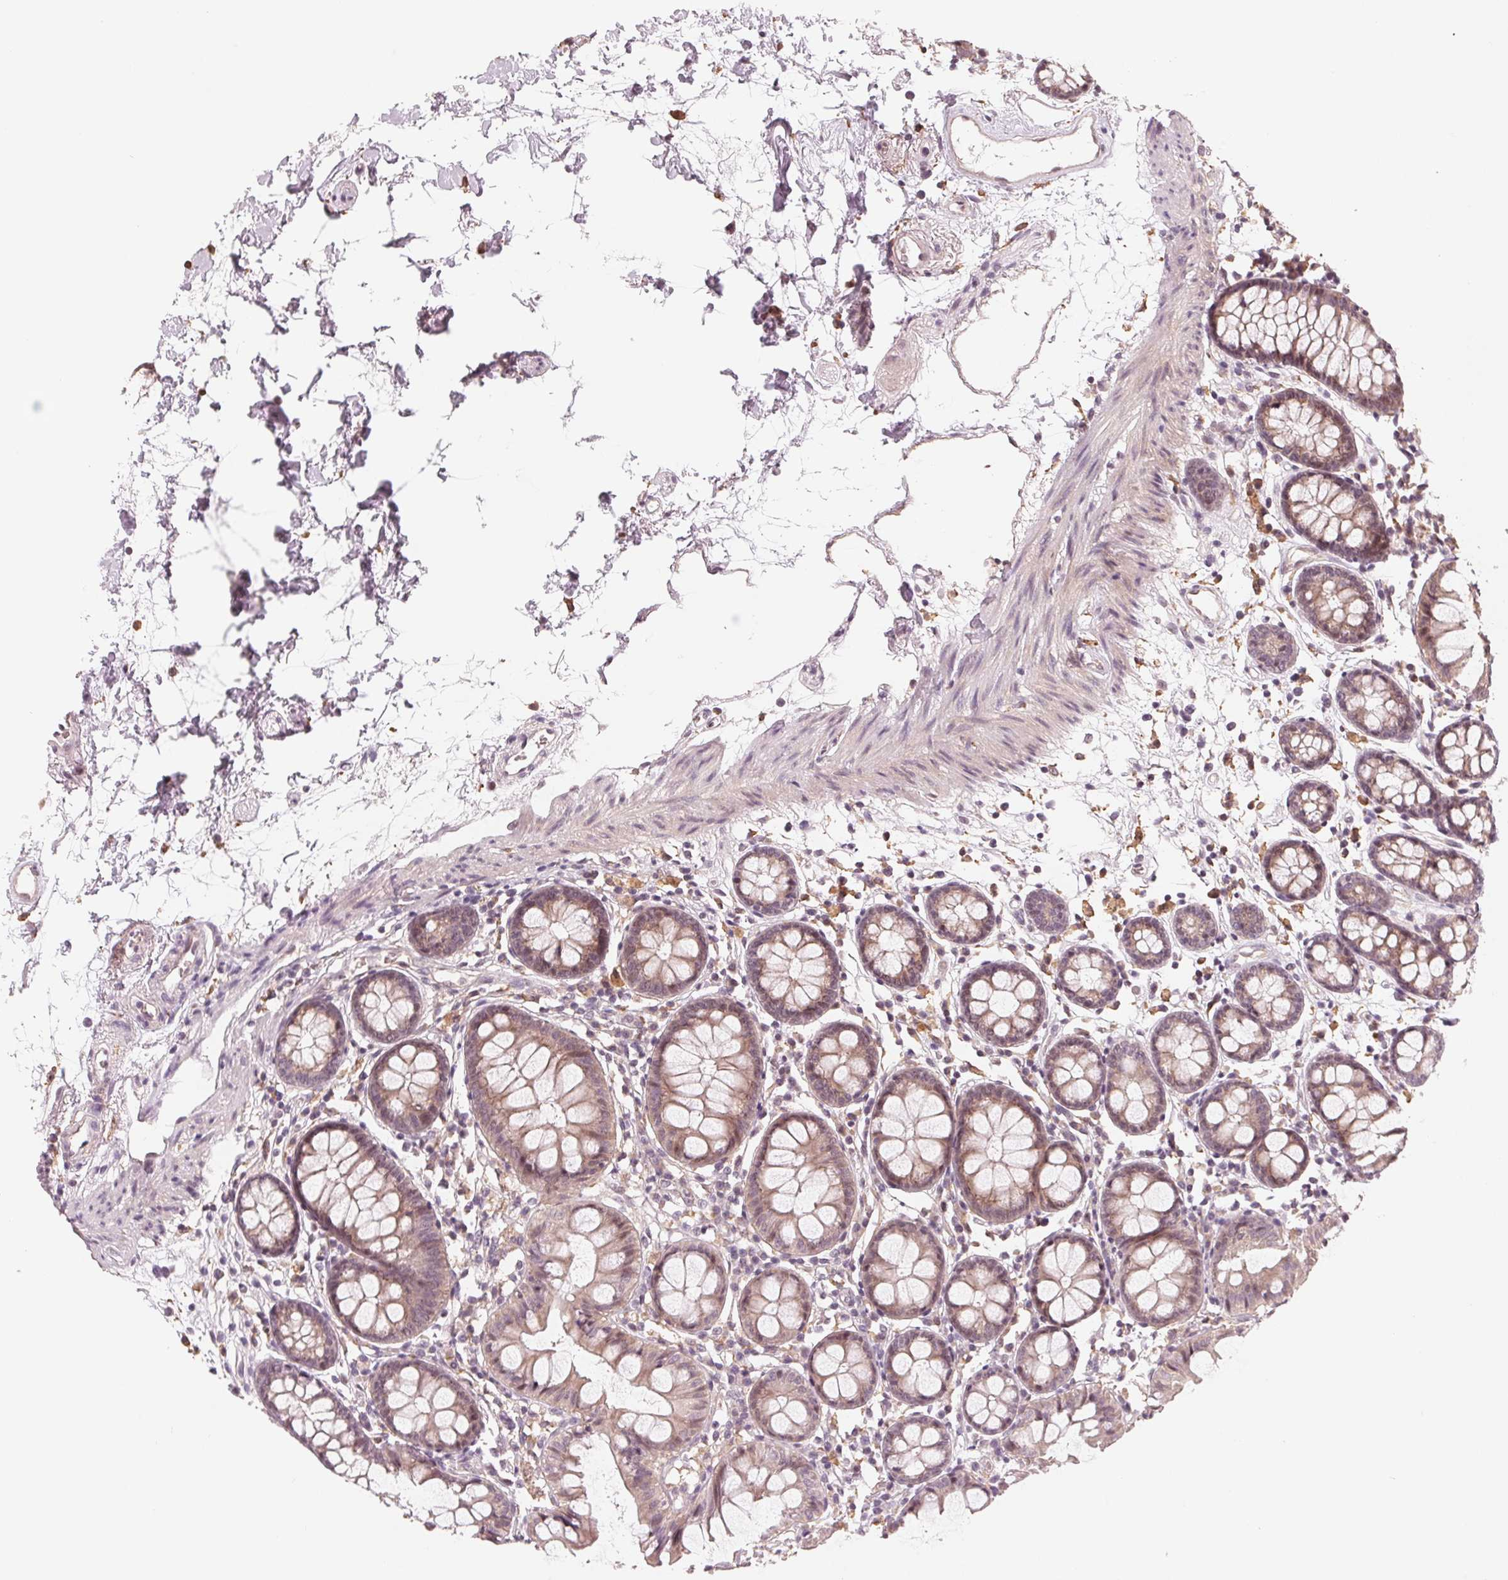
{"staining": {"intensity": "weak", "quantity": "<25%", "location": "cytoplasmic/membranous"}, "tissue": "colon", "cell_type": "Endothelial cells", "image_type": "normal", "snomed": [{"axis": "morphology", "description": "Normal tissue, NOS"}, {"axis": "topography", "description": "Colon"}], "caption": "Photomicrograph shows no significant protein staining in endothelial cells of unremarkable colon. The staining is performed using DAB brown chromogen with nuclei counter-stained in using hematoxylin.", "gene": "IL9R", "patient": {"sex": "female", "age": 84}}